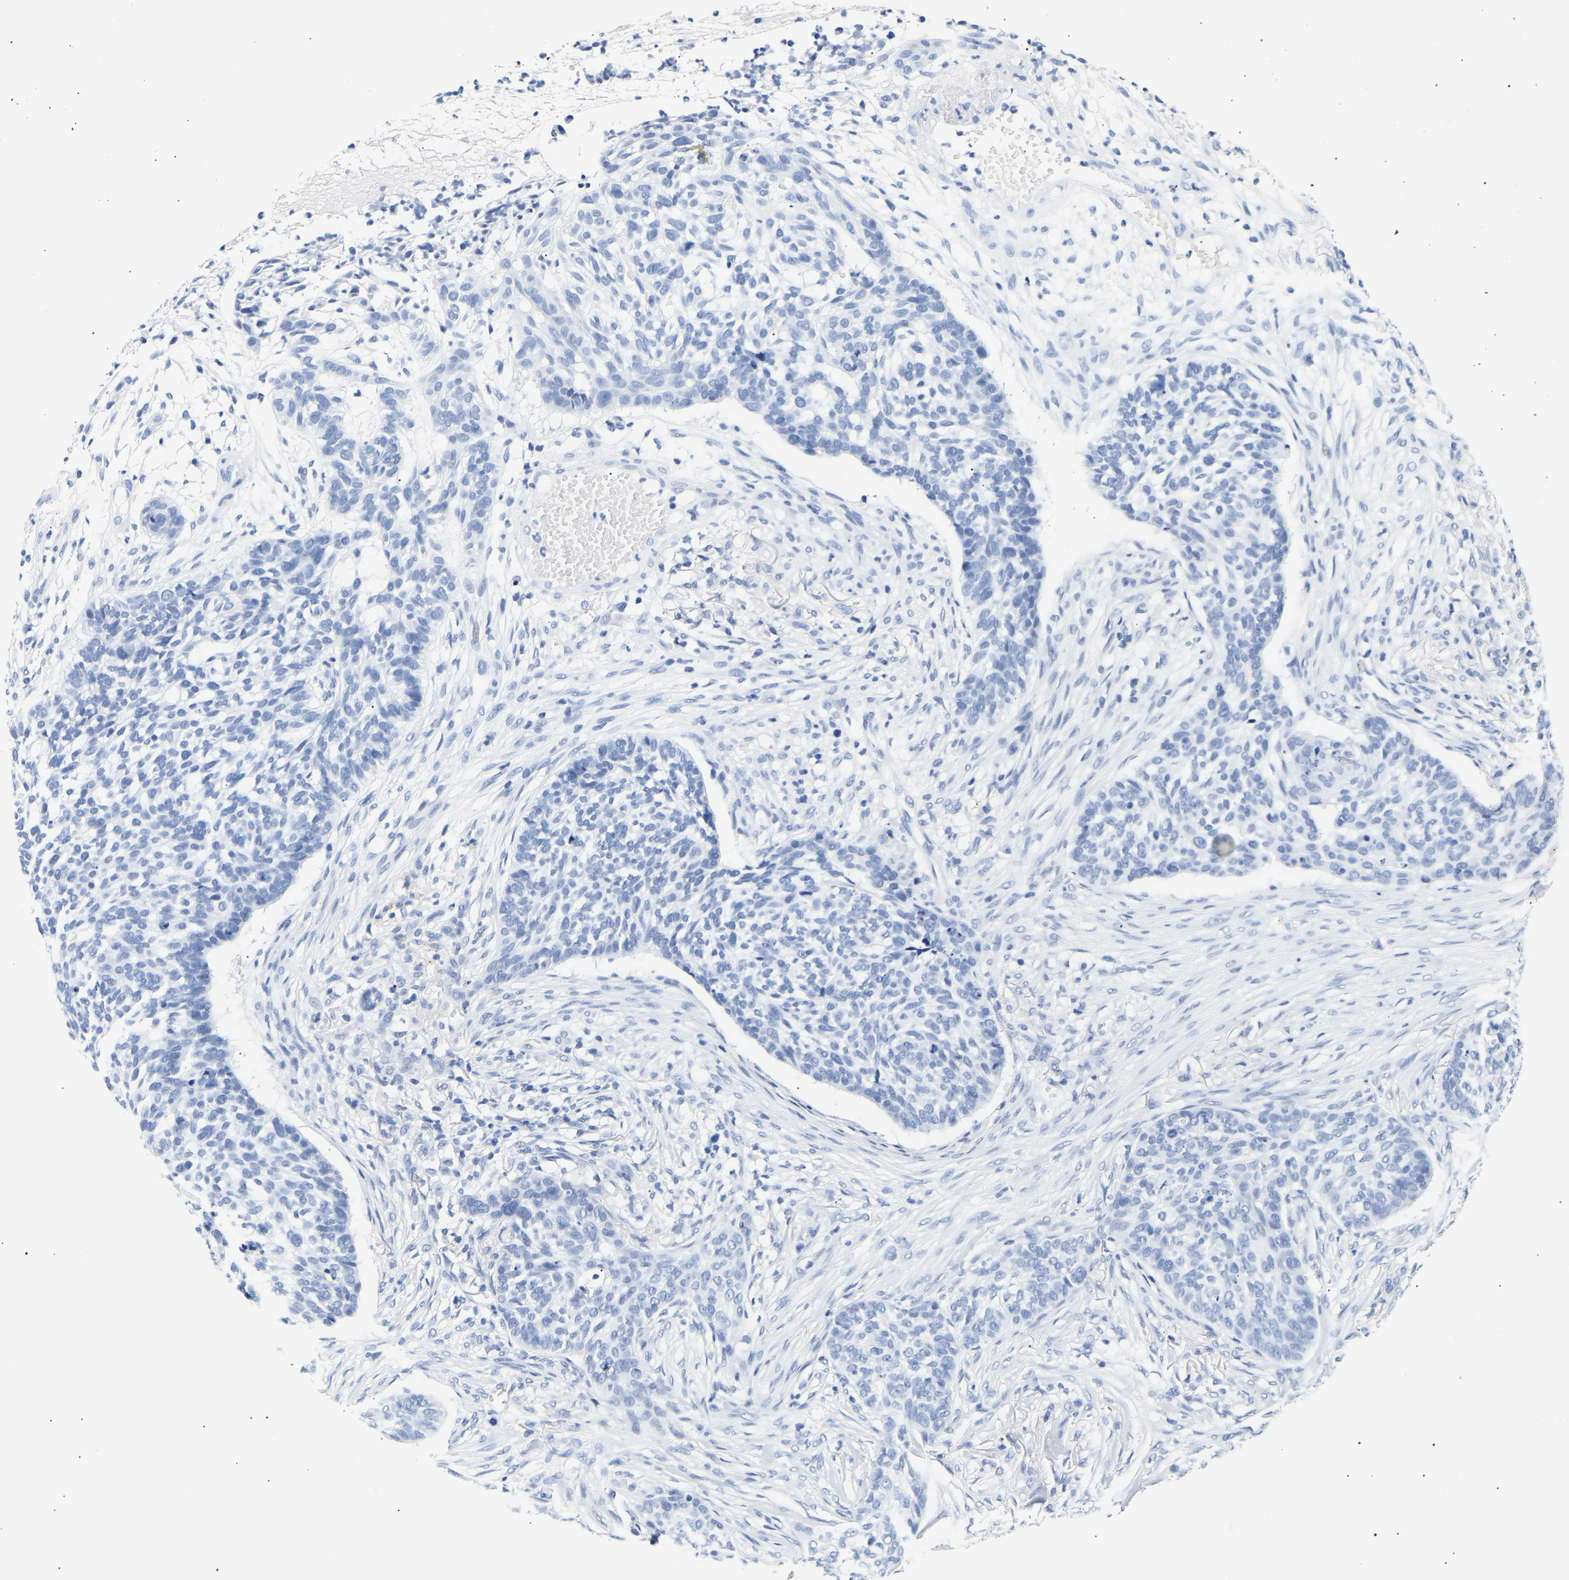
{"staining": {"intensity": "negative", "quantity": "none", "location": "none"}, "tissue": "skin cancer", "cell_type": "Tumor cells", "image_type": "cancer", "snomed": [{"axis": "morphology", "description": "Basal cell carcinoma"}, {"axis": "topography", "description": "Skin"}], "caption": "Immunohistochemistry (IHC) of basal cell carcinoma (skin) displays no positivity in tumor cells.", "gene": "SPINK2", "patient": {"sex": "male", "age": 85}}